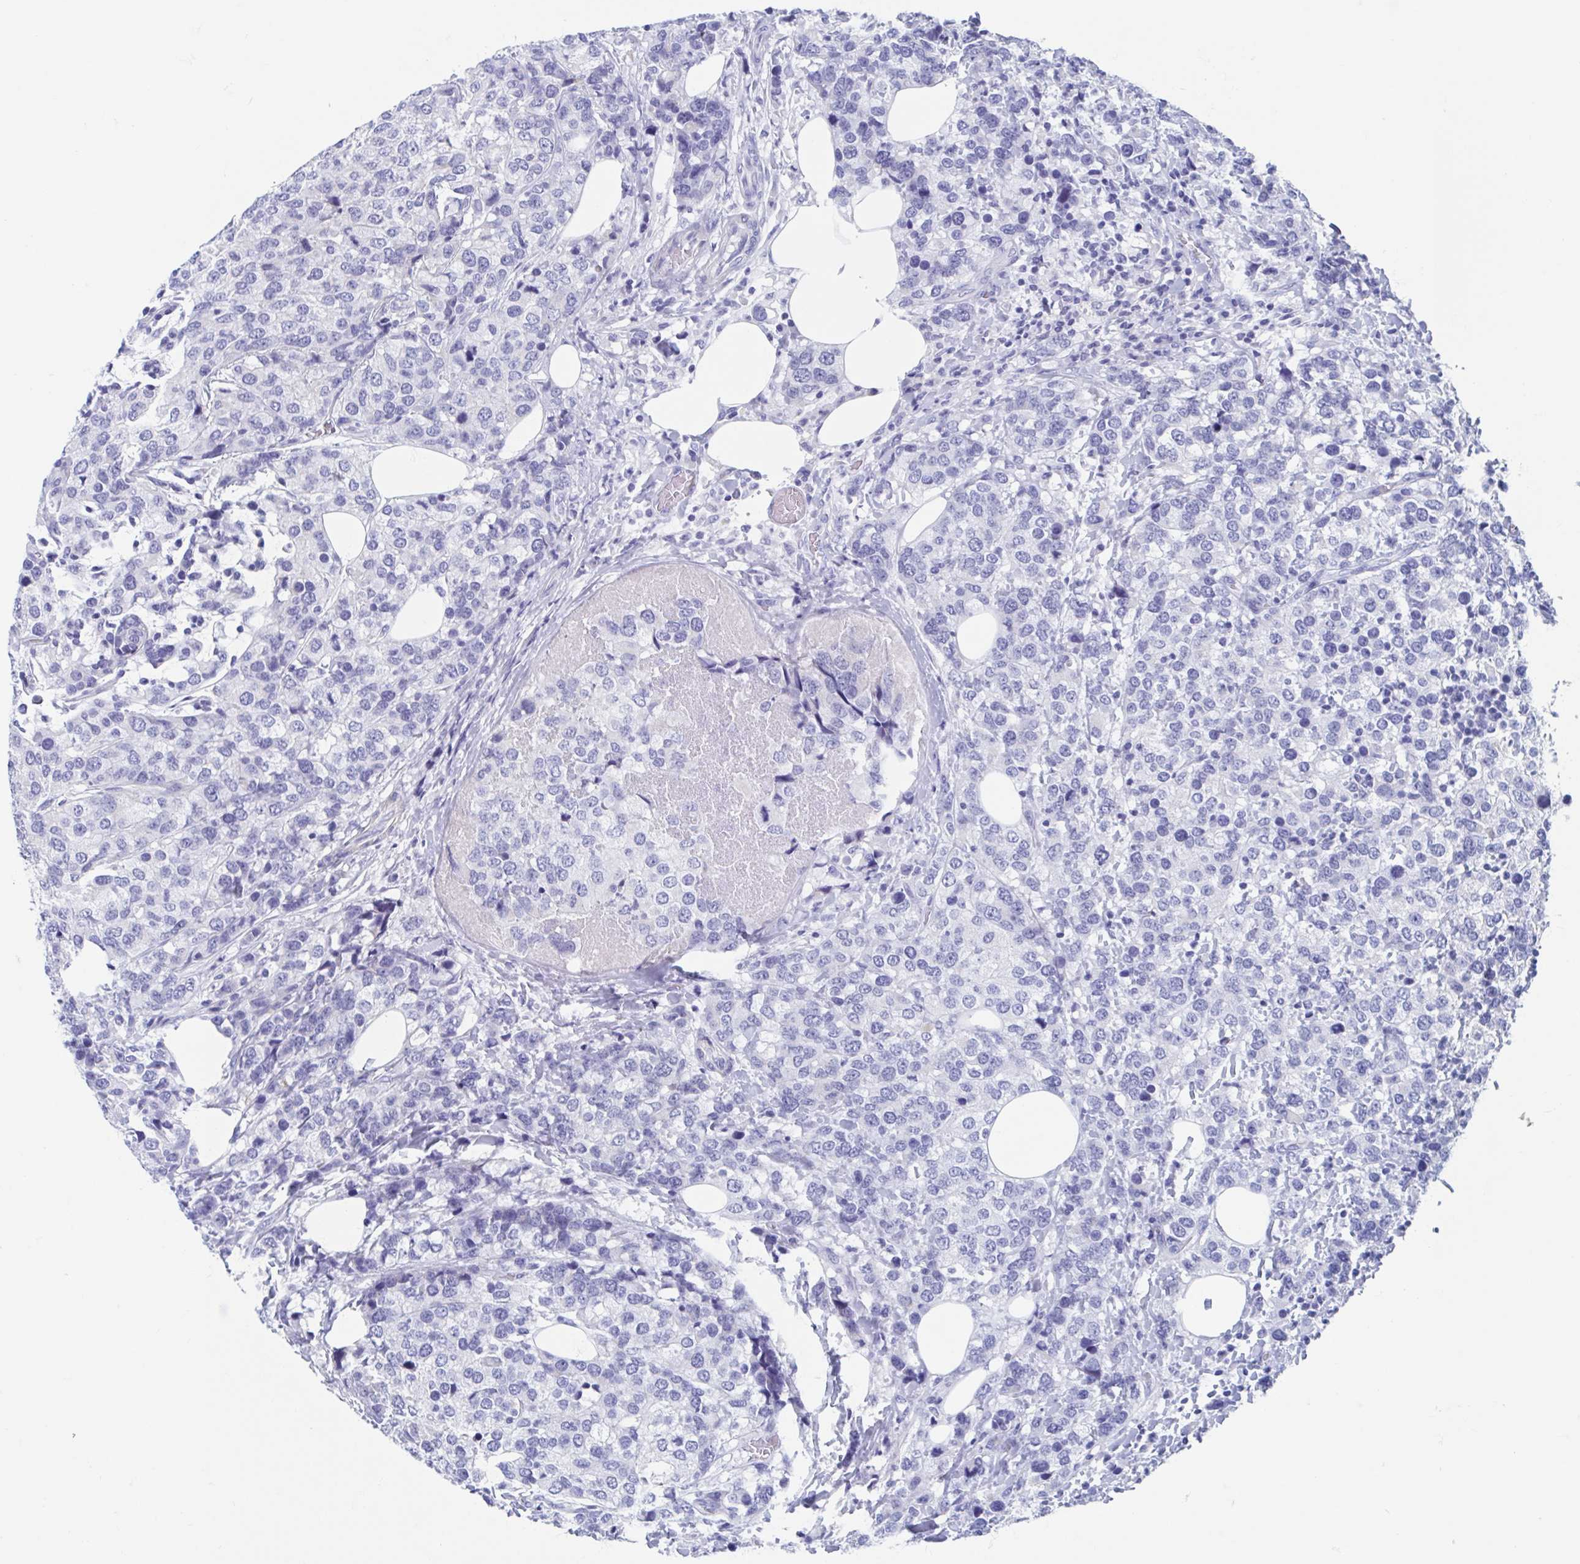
{"staining": {"intensity": "negative", "quantity": "none", "location": "none"}, "tissue": "breast cancer", "cell_type": "Tumor cells", "image_type": "cancer", "snomed": [{"axis": "morphology", "description": "Lobular carcinoma"}, {"axis": "topography", "description": "Breast"}], "caption": "This is a histopathology image of immunohistochemistry (IHC) staining of breast lobular carcinoma, which shows no positivity in tumor cells.", "gene": "SHCBP1L", "patient": {"sex": "female", "age": 59}}